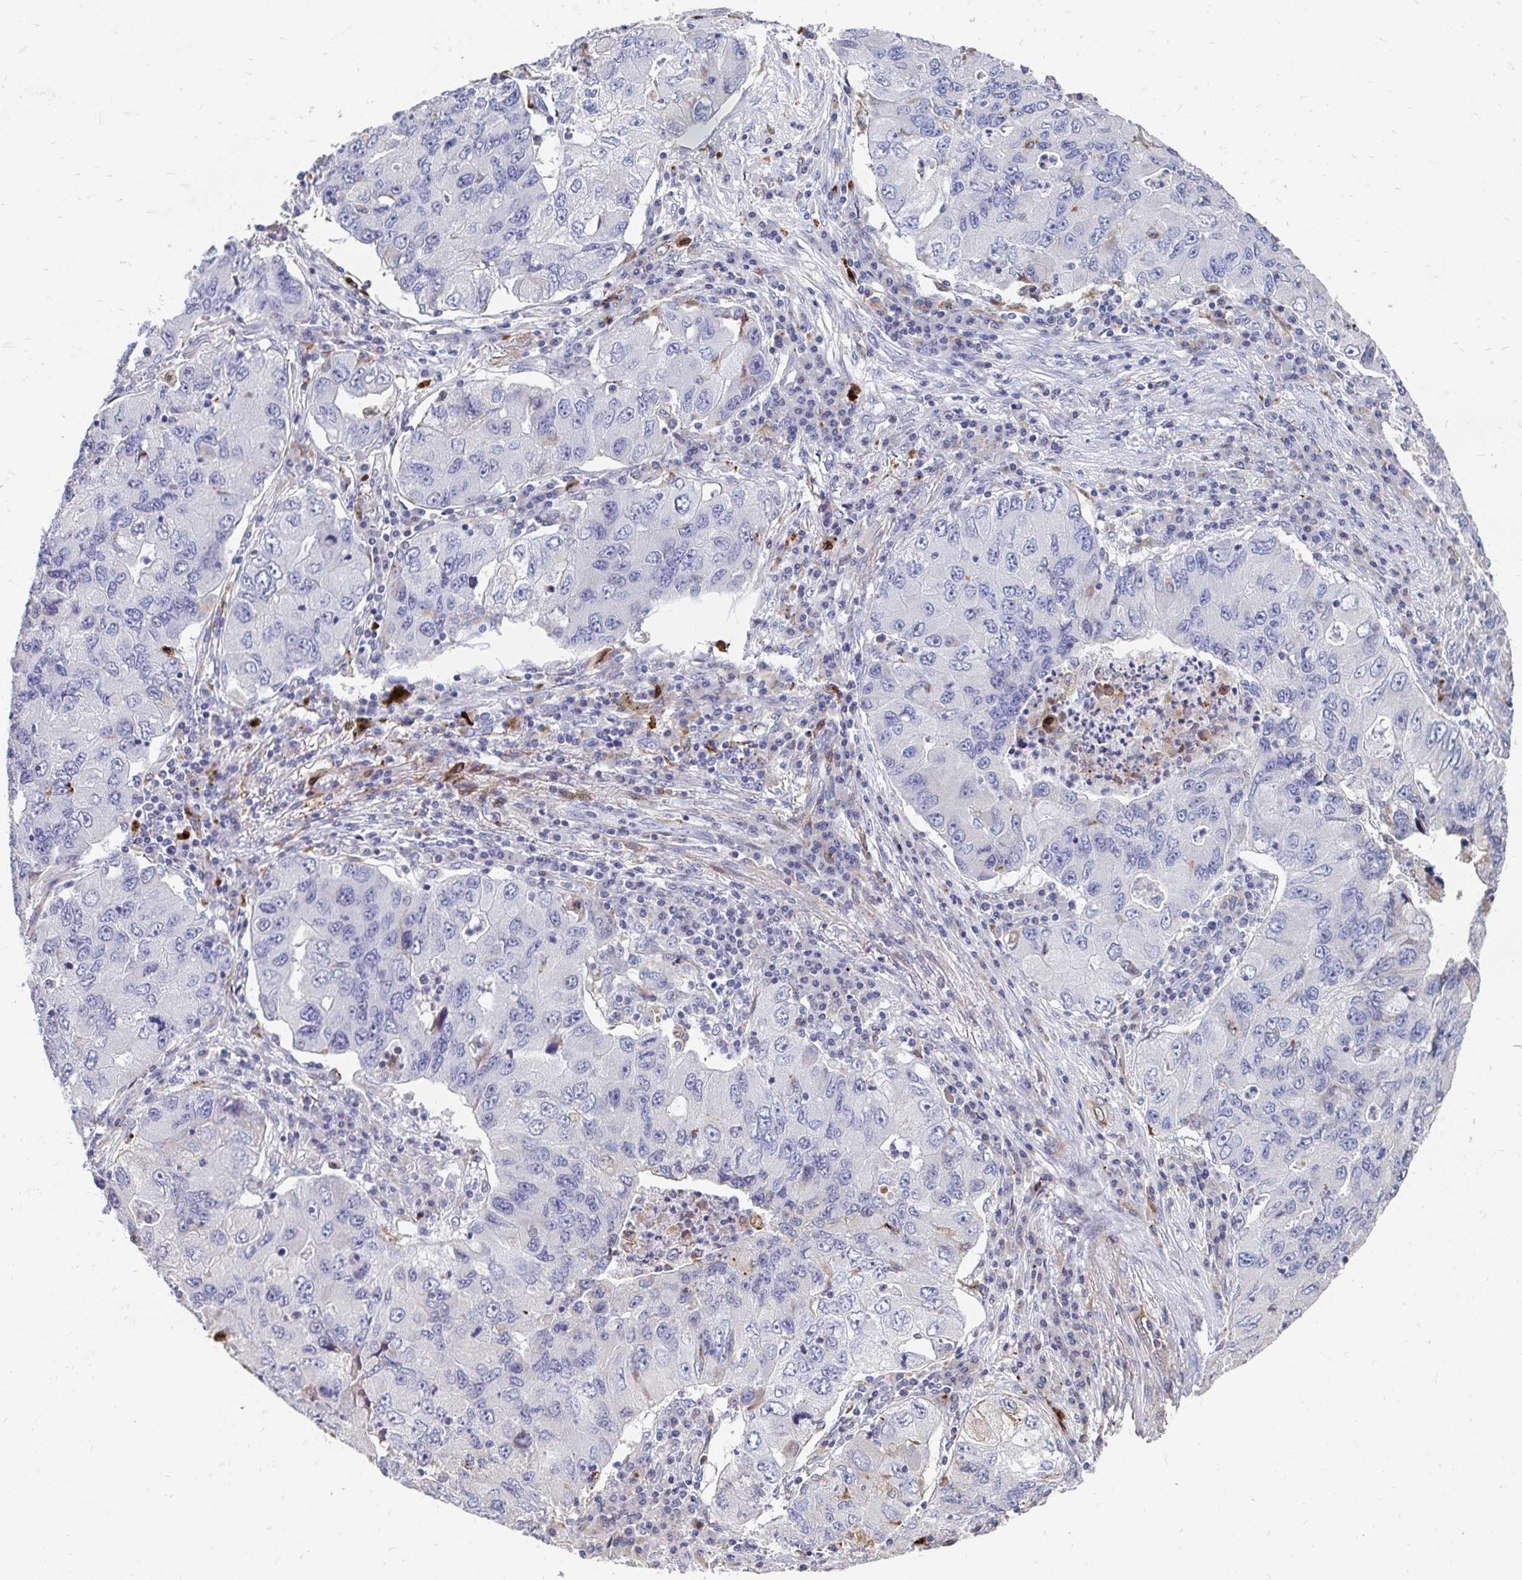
{"staining": {"intensity": "negative", "quantity": "none", "location": "none"}, "tissue": "lung cancer", "cell_type": "Tumor cells", "image_type": "cancer", "snomed": [{"axis": "morphology", "description": "Adenocarcinoma, NOS"}, {"axis": "morphology", "description": "Adenocarcinoma, metastatic, NOS"}, {"axis": "topography", "description": "Lymph node"}, {"axis": "topography", "description": "Lung"}], "caption": "There is no significant expression in tumor cells of lung cancer.", "gene": "CDKL1", "patient": {"sex": "female", "age": 54}}